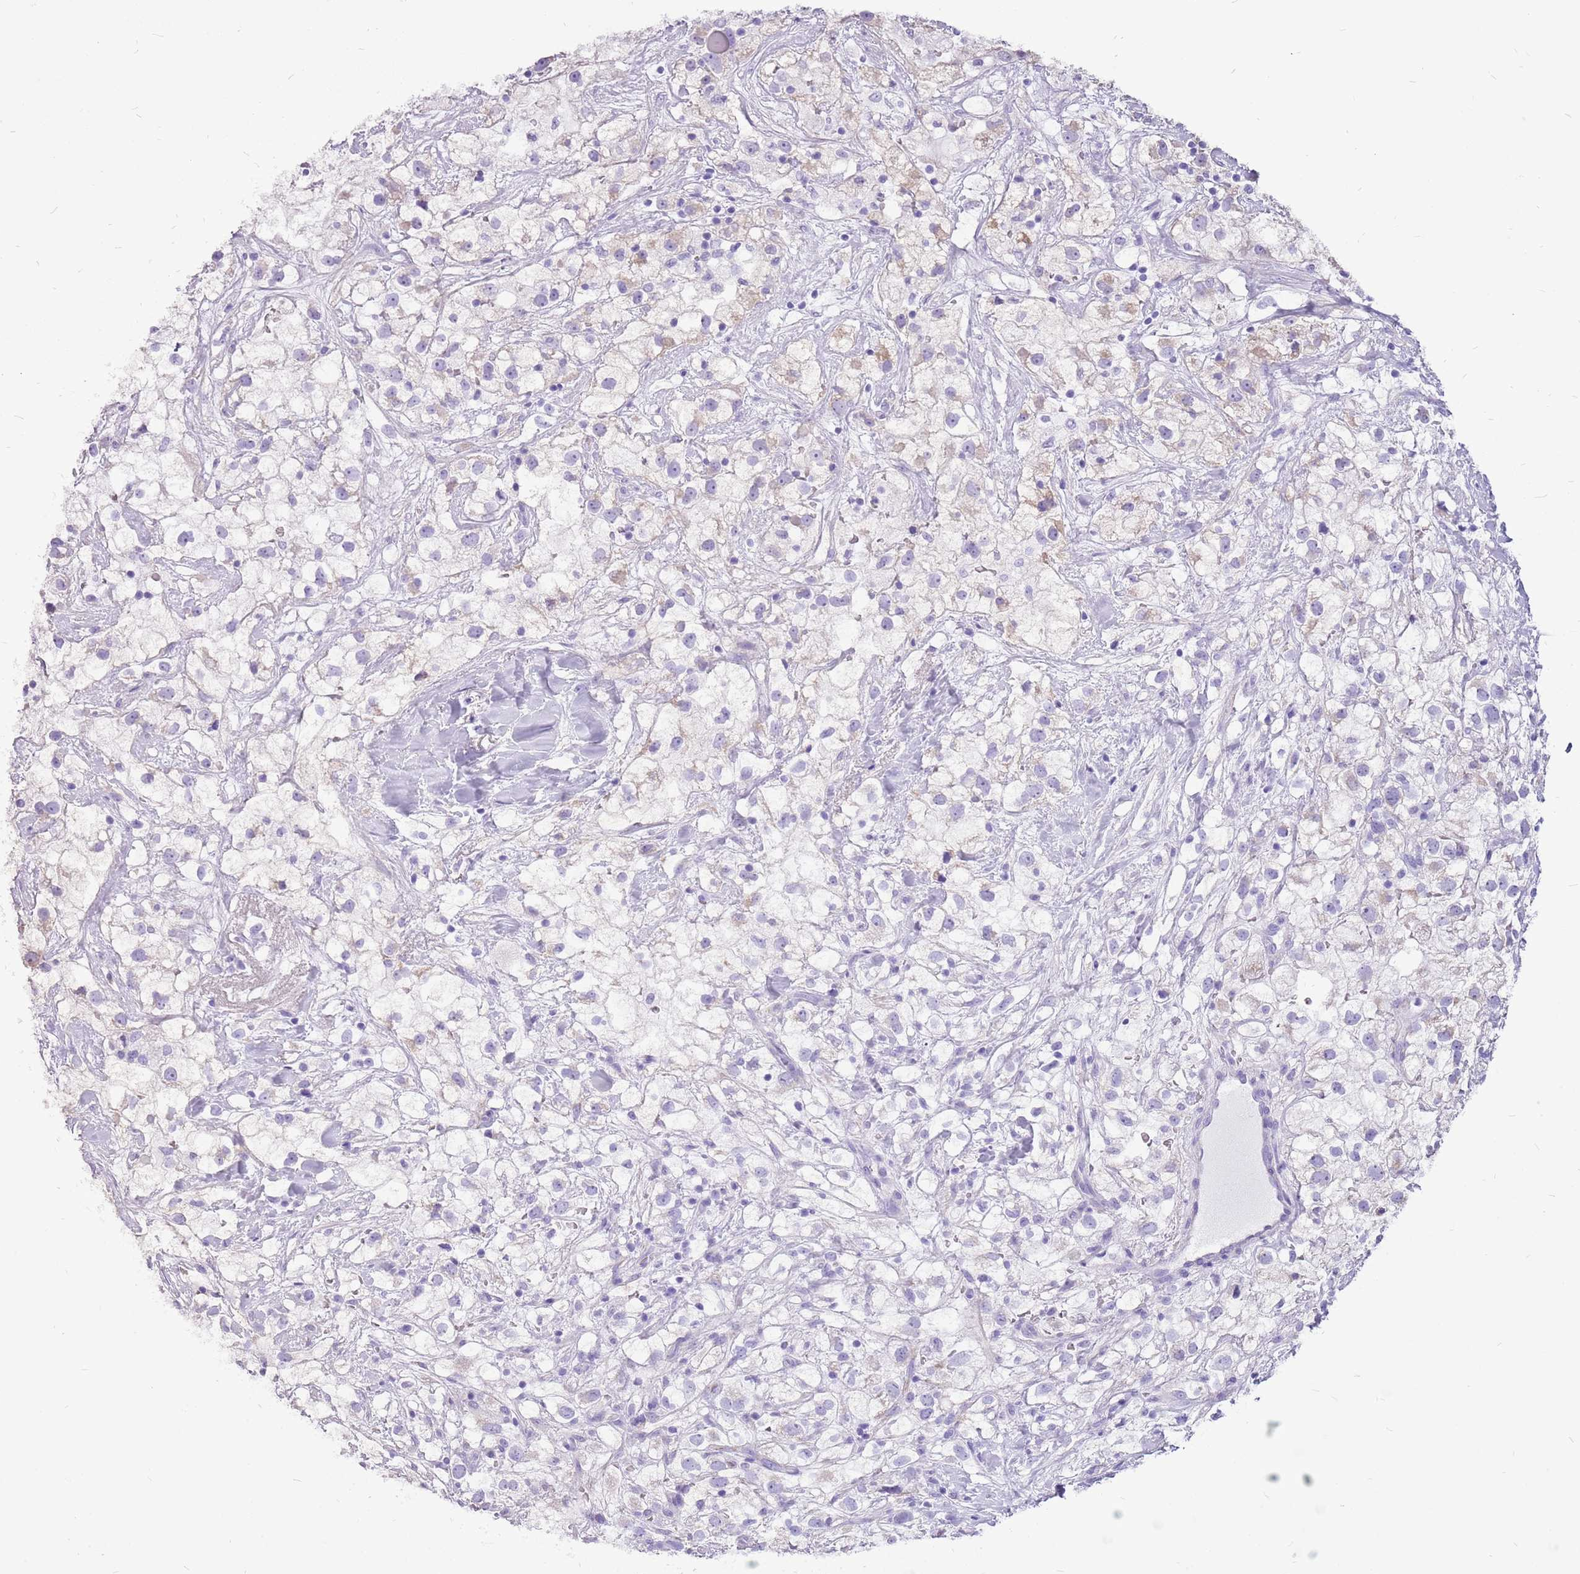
{"staining": {"intensity": "negative", "quantity": "none", "location": "none"}, "tissue": "renal cancer", "cell_type": "Tumor cells", "image_type": "cancer", "snomed": [{"axis": "morphology", "description": "Adenocarcinoma, NOS"}, {"axis": "topography", "description": "Kidney"}], "caption": "This is an immunohistochemistry image of human renal adenocarcinoma. There is no expression in tumor cells.", "gene": "ACSS3", "patient": {"sex": "male", "age": 59}}